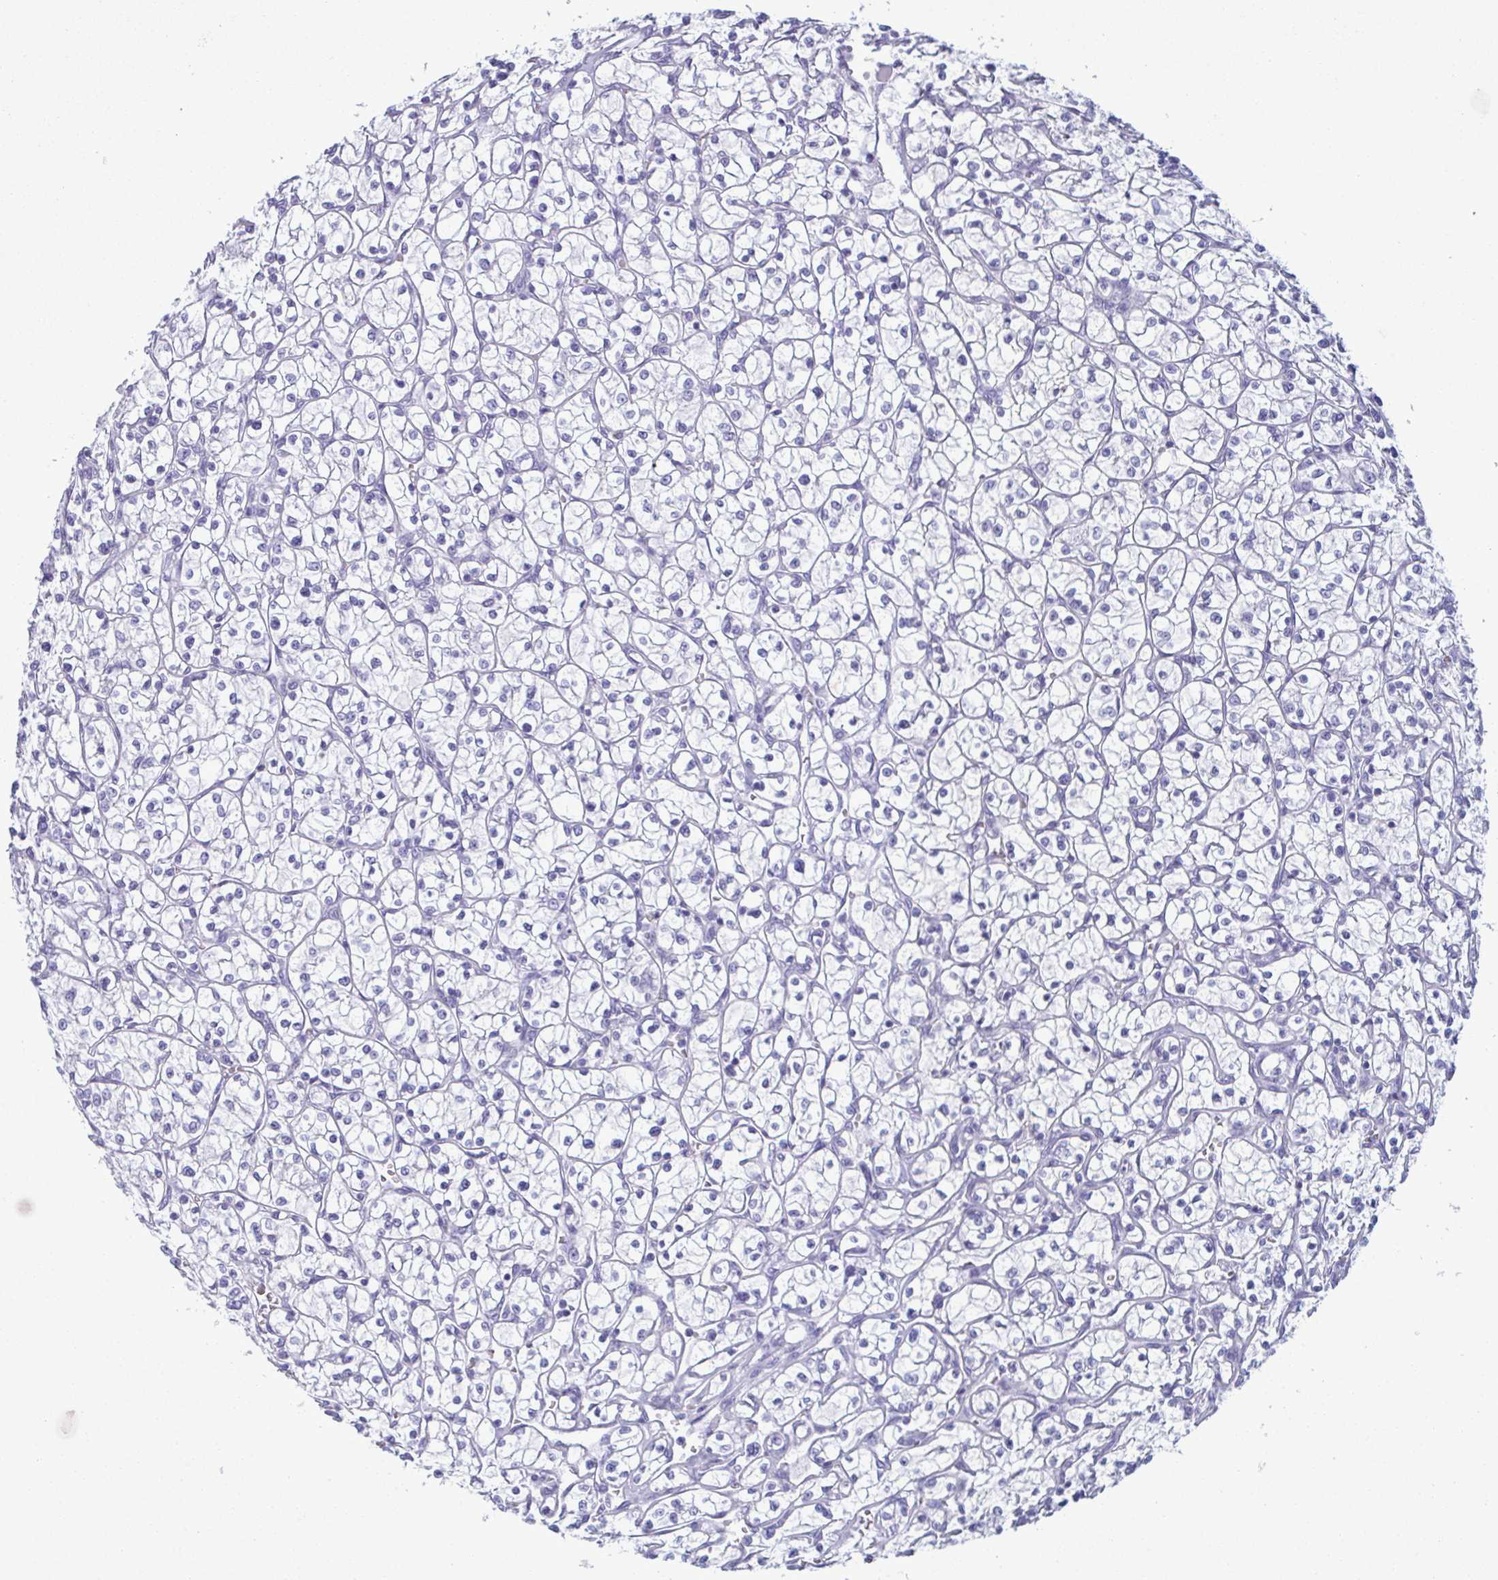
{"staining": {"intensity": "negative", "quantity": "none", "location": "none"}, "tissue": "renal cancer", "cell_type": "Tumor cells", "image_type": "cancer", "snomed": [{"axis": "morphology", "description": "Adenocarcinoma, NOS"}, {"axis": "topography", "description": "Kidney"}], "caption": "Immunohistochemistry (IHC) histopathology image of neoplastic tissue: renal adenocarcinoma stained with DAB (3,3'-diaminobenzidine) displays no significant protein expression in tumor cells. (DAB immunohistochemistry (IHC) with hematoxylin counter stain).", "gene": "LTF", "patient": {"sex": "female", "age": 64}}